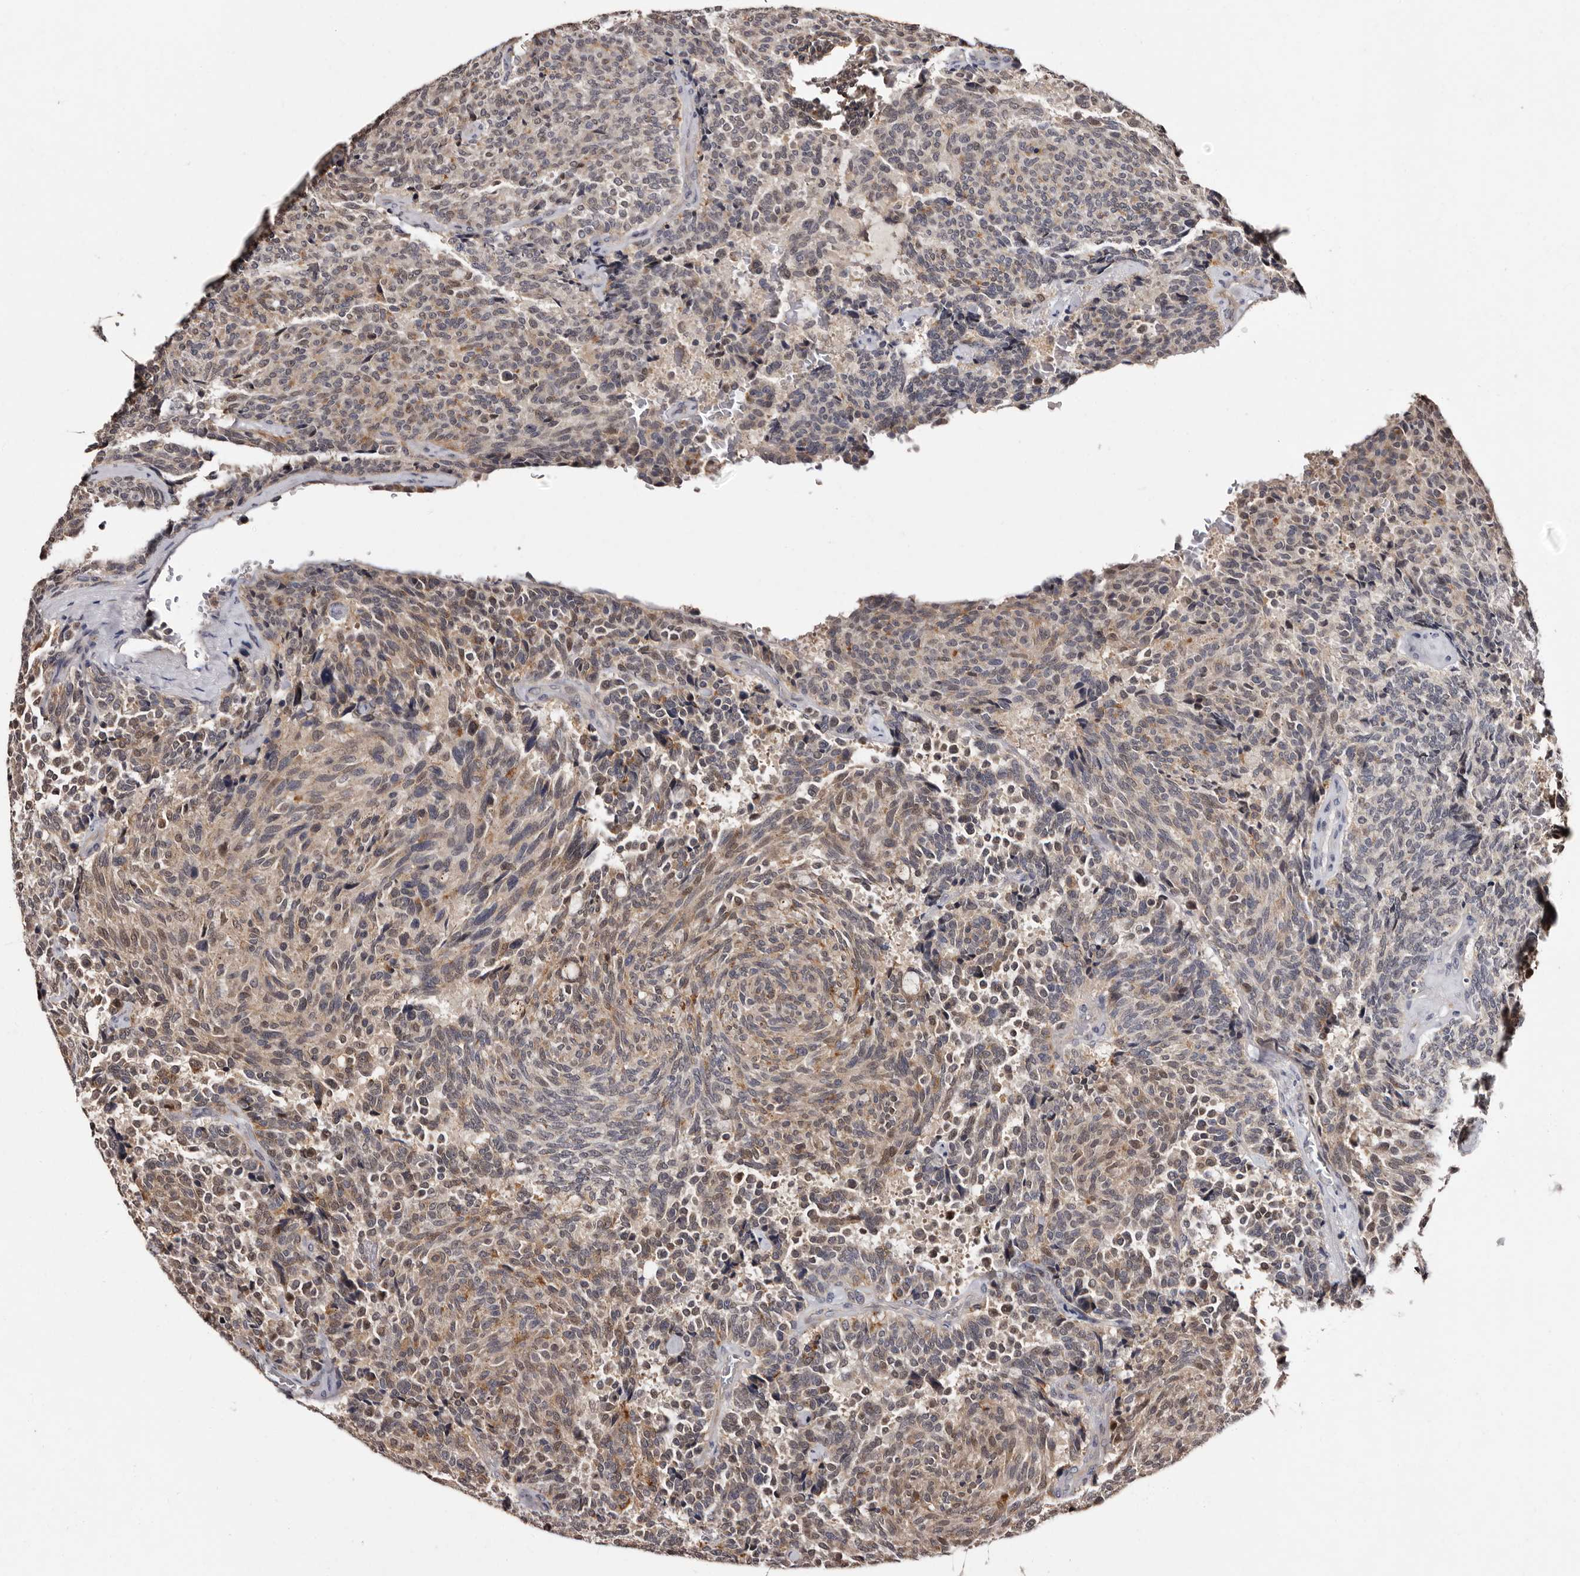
{"staining": {"intensity": "weak", "quantity": "25%-75%", "location": "cytoplasmic/membranous"}, "tissue": "carcinoid", "cell_type": "Tumor cells", "image_type": "cancer", "snomed": [{"axis": "morphology", "description": "Carcinoid, malignant, NOS"}, {"axis": "topography", "description": "Pancreas"}], "caption": "A brown stain shows weak cytoplasmic/membranous expression of a protein in malignant carcinoid tumor cells.", "gene": "DNPH1", "patient": {"sex": "female", "age": 54}}